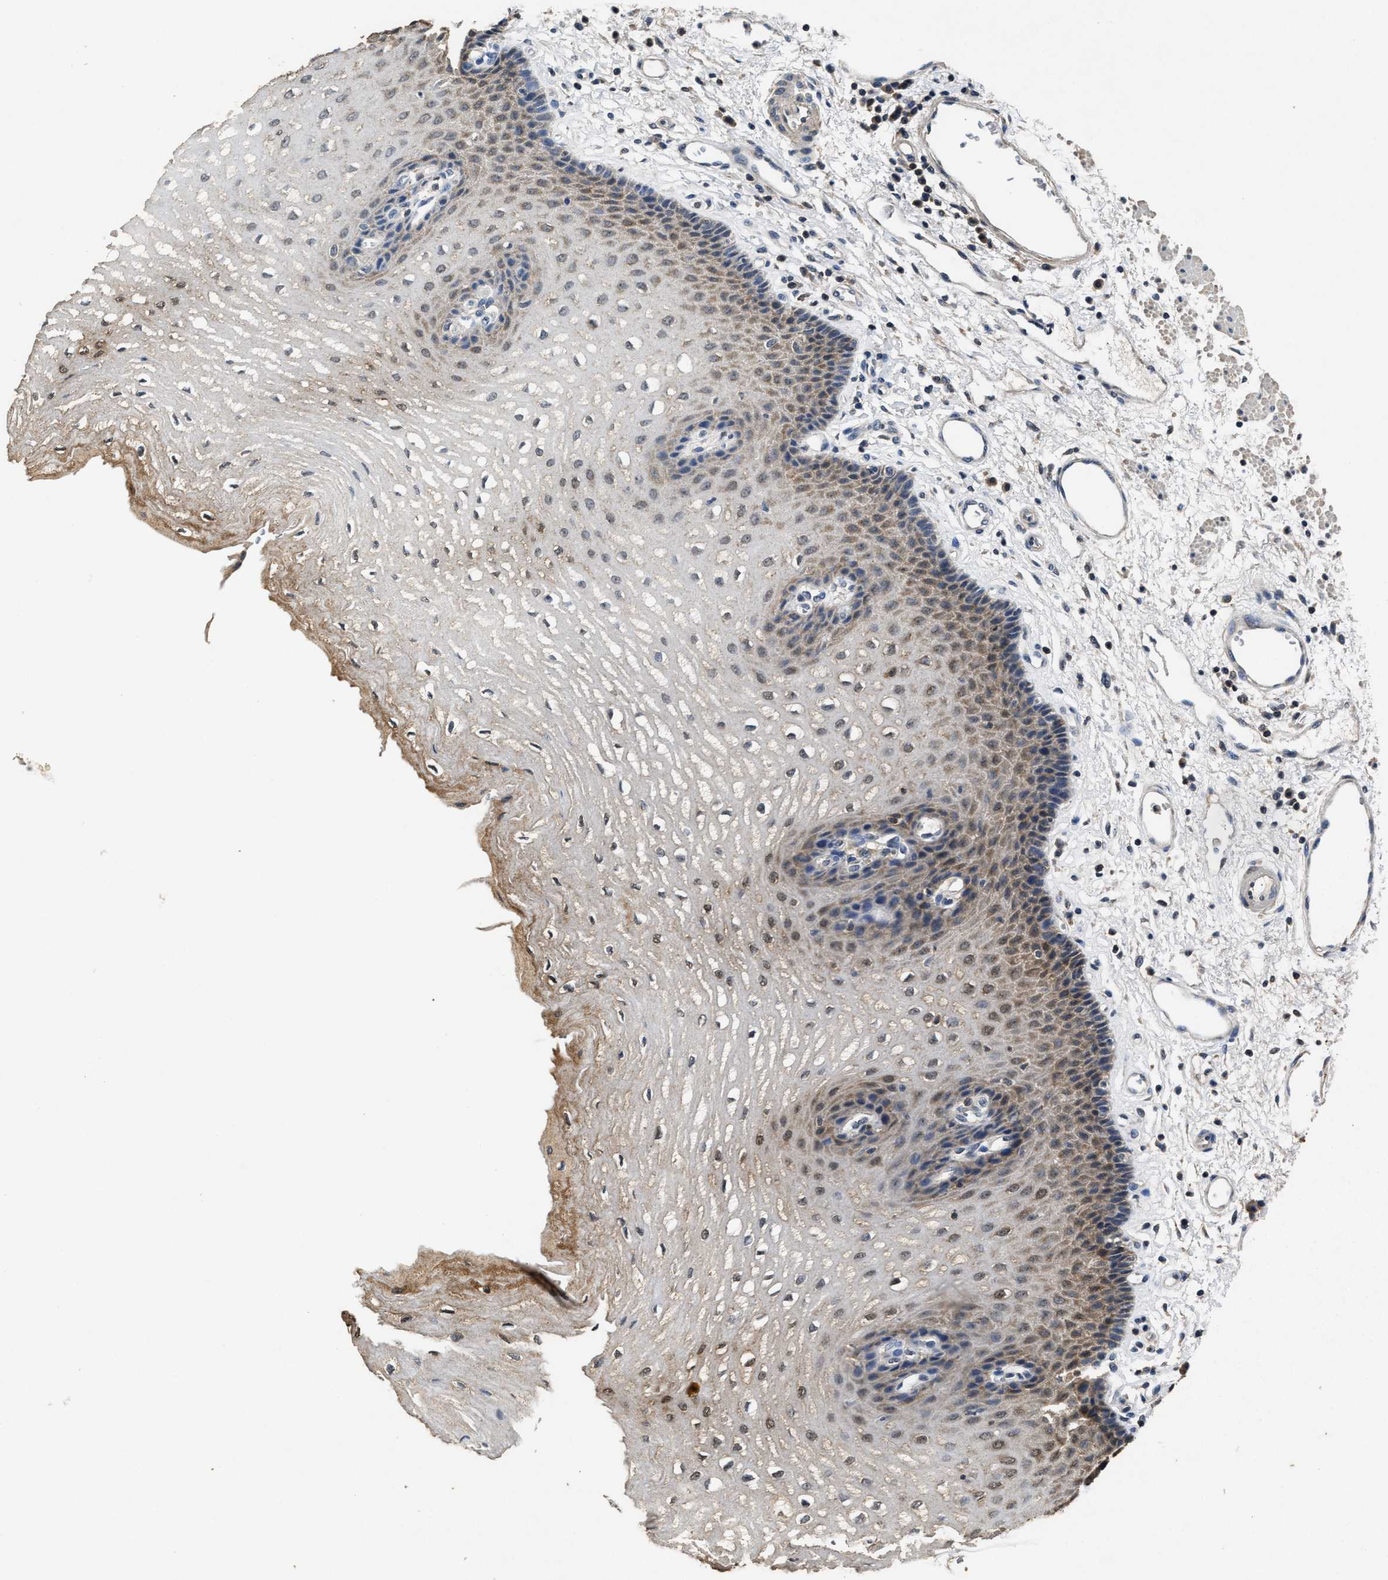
{"staining": {"intensity": "moderate", "quantity": ">75%", "location": "cytoplasmic/membranous"}, "tissue": "esophagus", "cell_type": "Squamous epithelial cells", "image_type": "normal", "snomed": [{"axis": "morphology", "description": "Normal tissue, NOS"}, {"axis": "topography", "description": "Esophagus"}], "caption": "Immunohistochemistry (IHC) of normal esophagus shows medium levels of moderate cytoplasmic/membranous staining in about >75% of squamous epithelial cells.", "gene": "ACAT2", "patient": {"sex": "male", "age": 54}}